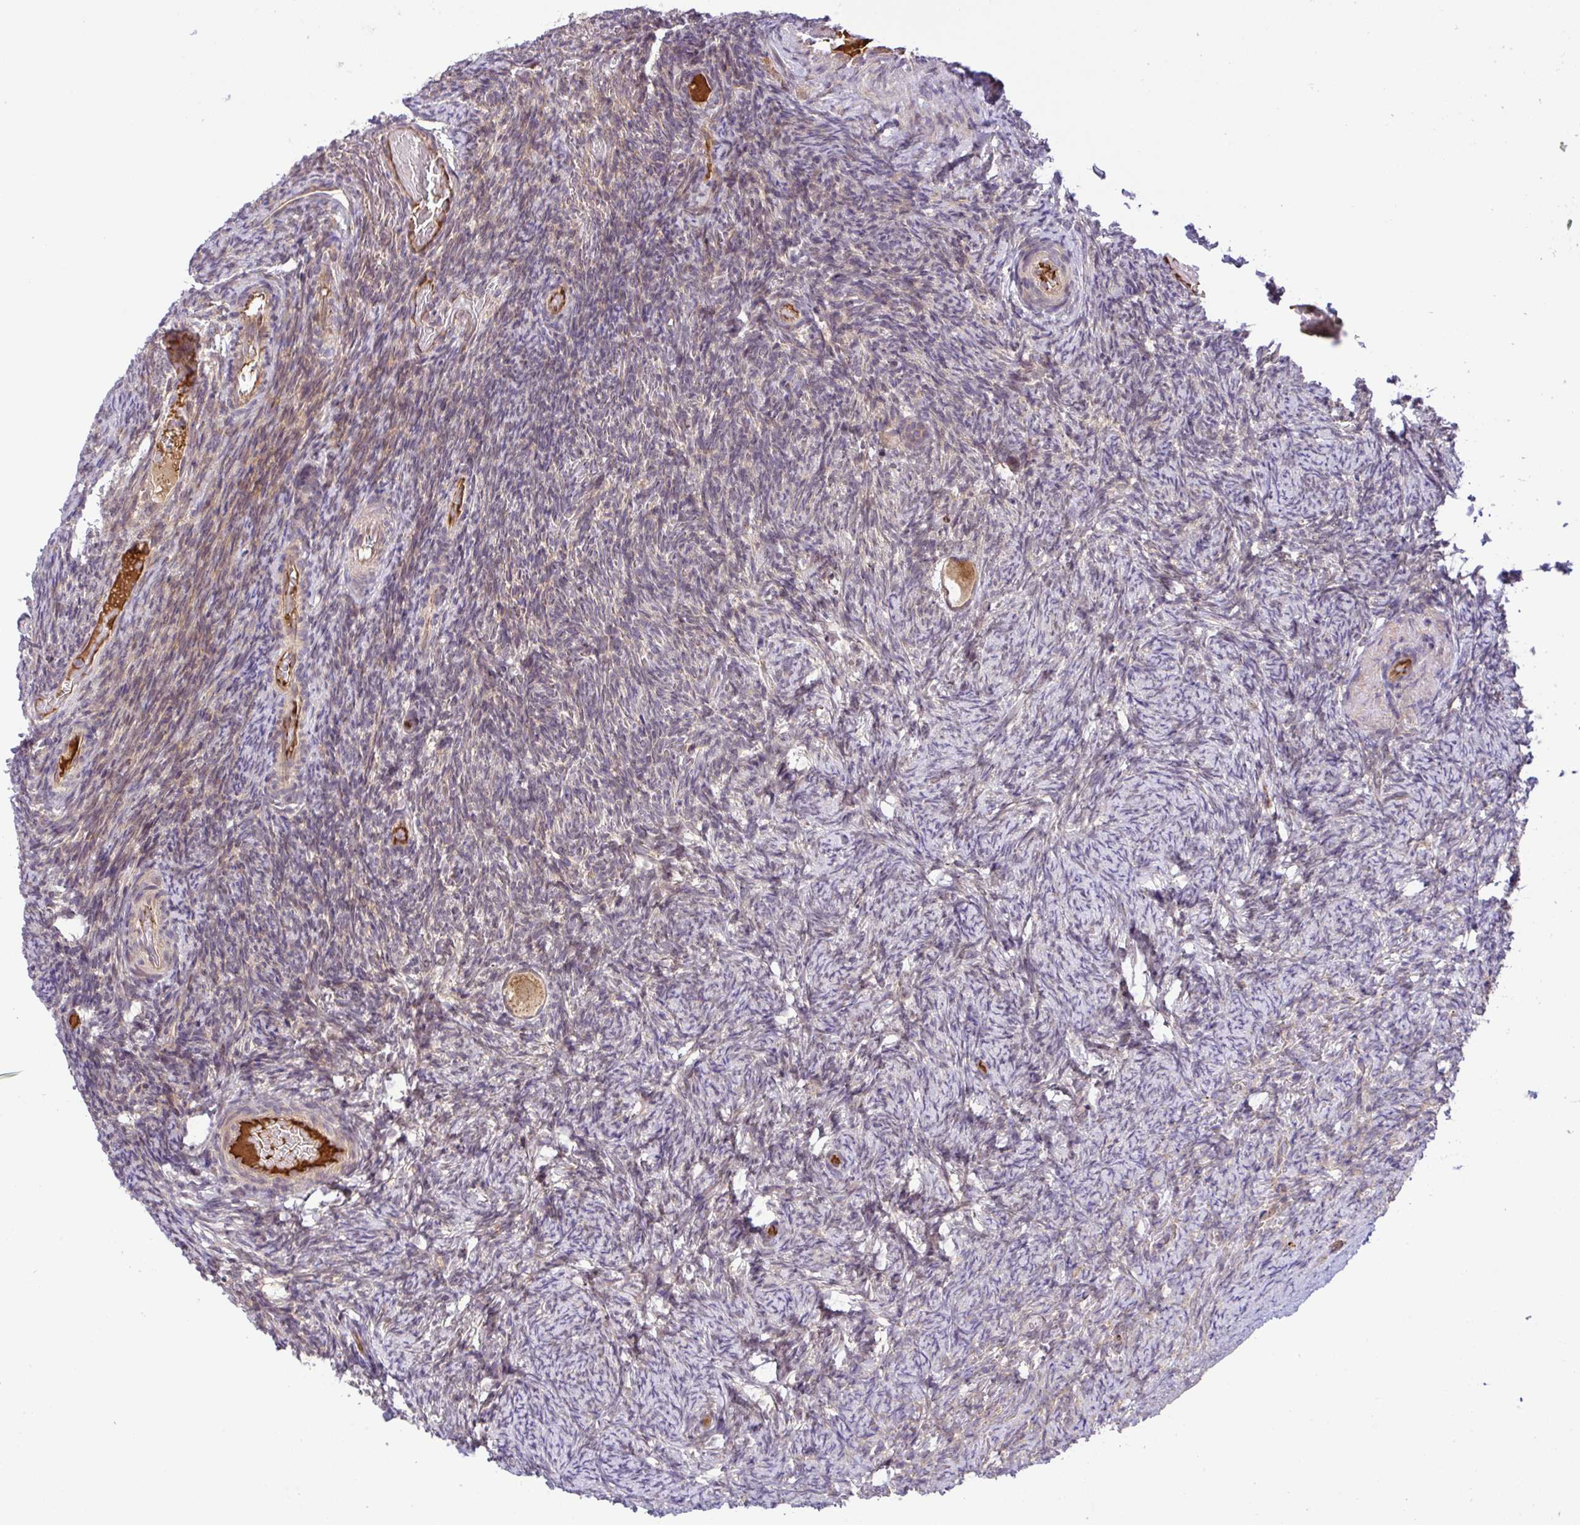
{"staining": {"intensity": "moderate", "quantity": ">75%", "location": "cytoplasmic/membranous"}, "tissue": "ovary", "cell_type": "Follicle cells", "image_type": "normal", "snomed": [{"axis": "morphology", "description": "Normal tissue, NOS"}, {"axis": "topography", "description": "Ovary"}], "caption": "Human ovary stained with a brown dye displays moderate cytoplasmic/membranous positive staining in about >75% of follicle cells.", "gene": "UBE4A", "patient": {"sex": "female", "age": 34}}